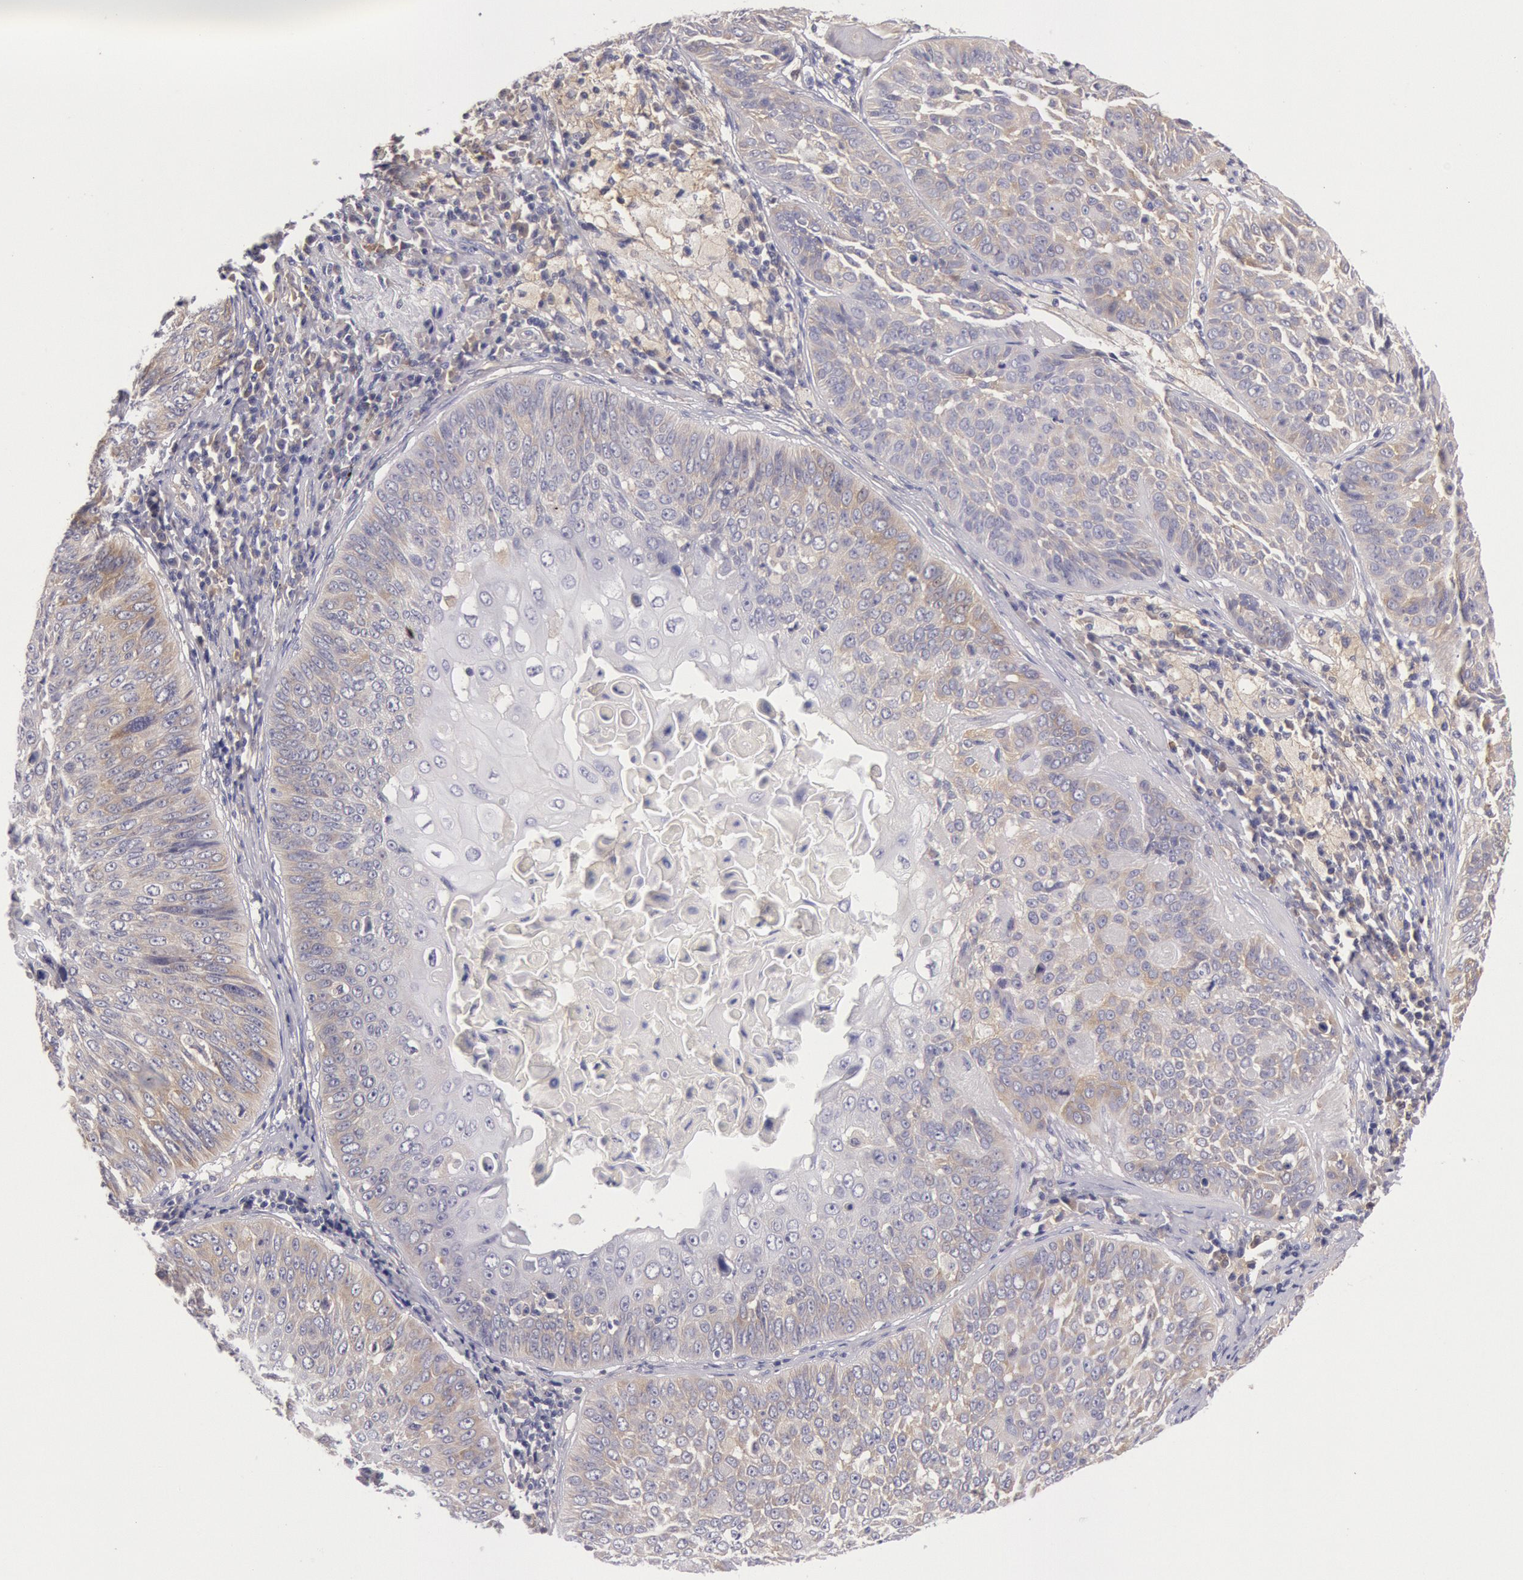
{"staining": {"intensity": "weak", "quantity": "<25%", "location": "cytoplasmic/membranous"}, "tissue": "lung cancer", "cell_type": "Tumor cells", "image_type": "cancer", "snomed": [{"axis": "morphology", "description": "Adenocarcinoma, NOS"}, {"axis": "topography", "description": "Lung"}], "caption": "DAB immunohistochemical staining of human lung cancer displays no significant expression in tumor cells.", "gene": "MYO5A", "patient": {"sex": "male", "age": 60}}